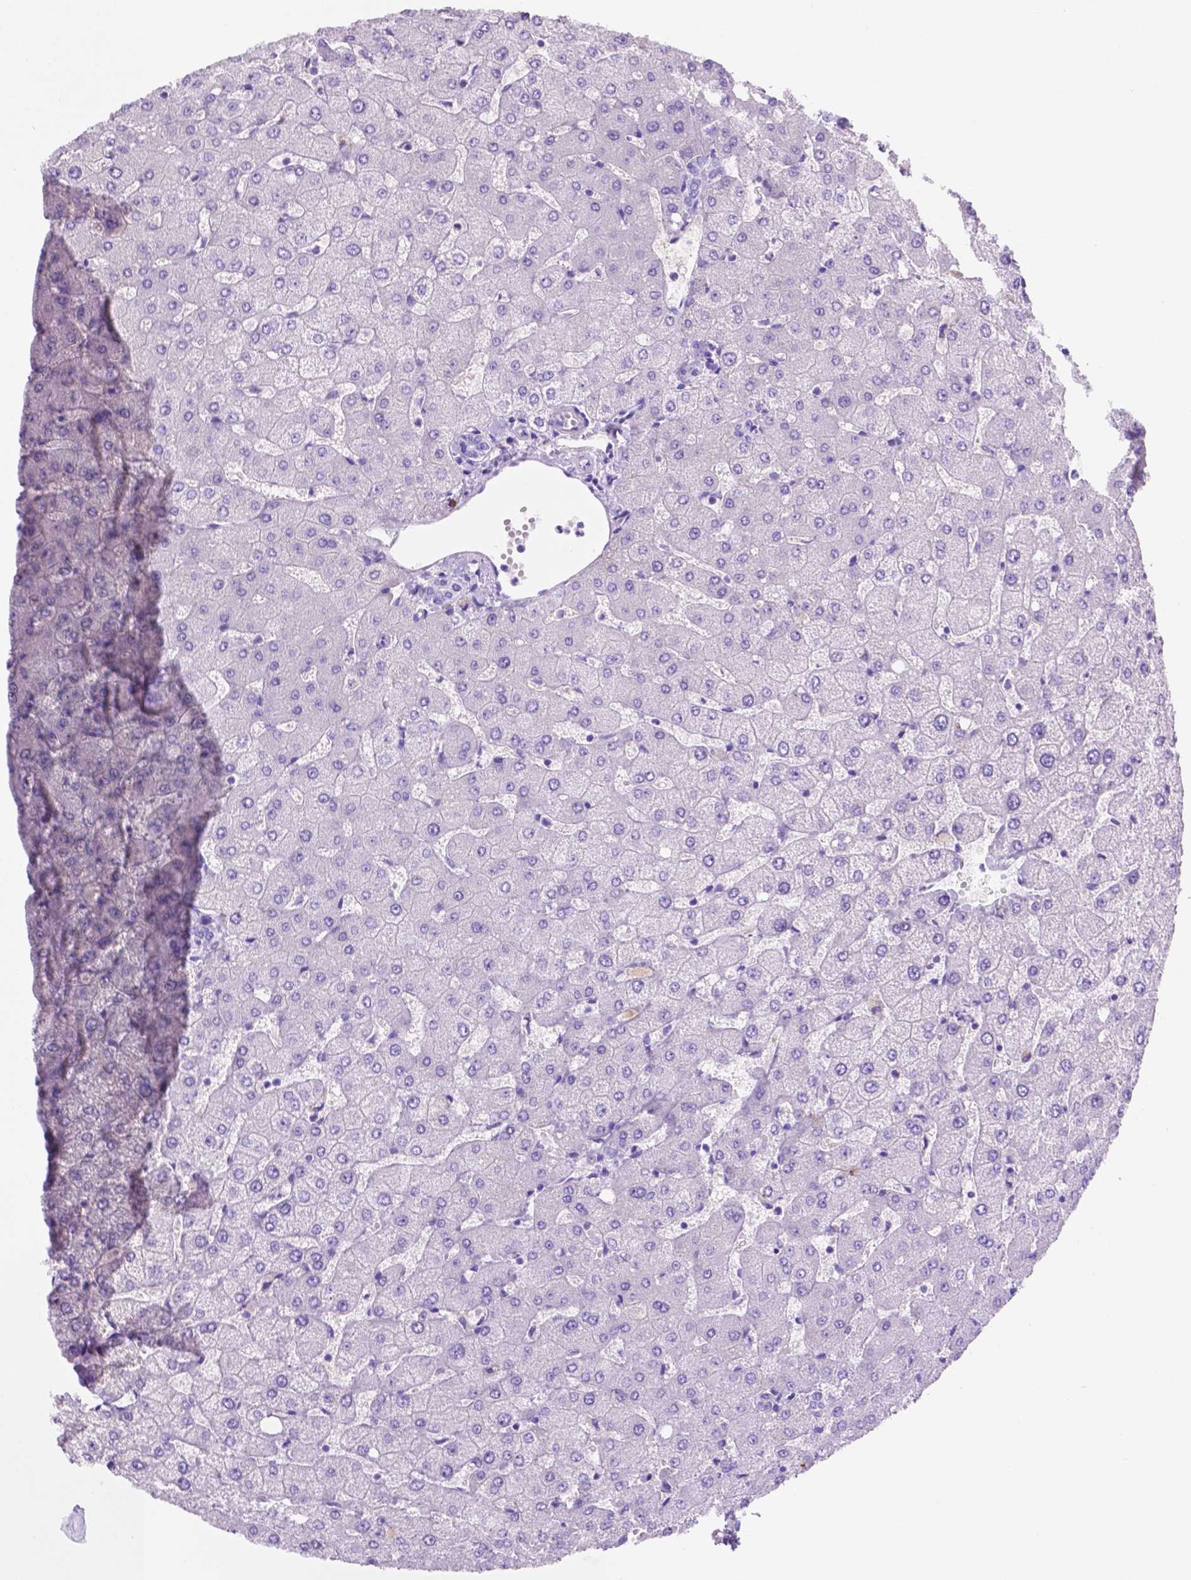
{"staining": {"intensity": "negative", "quantity": "none", "location": "none"}, "tissue": "liver", "cell_type": "Cholangiocytes", "image_type": "normal", "snomed": [{"axis": "morphology", "description": "Normal tissue, NOS"}, {"axis": "topography", "description": "Liver"}], "caption": "Cholangiocytes show no significant positivity in benign liver.", "gene": "FOXB2", "patient": {"sex": "female", "age": 54}}